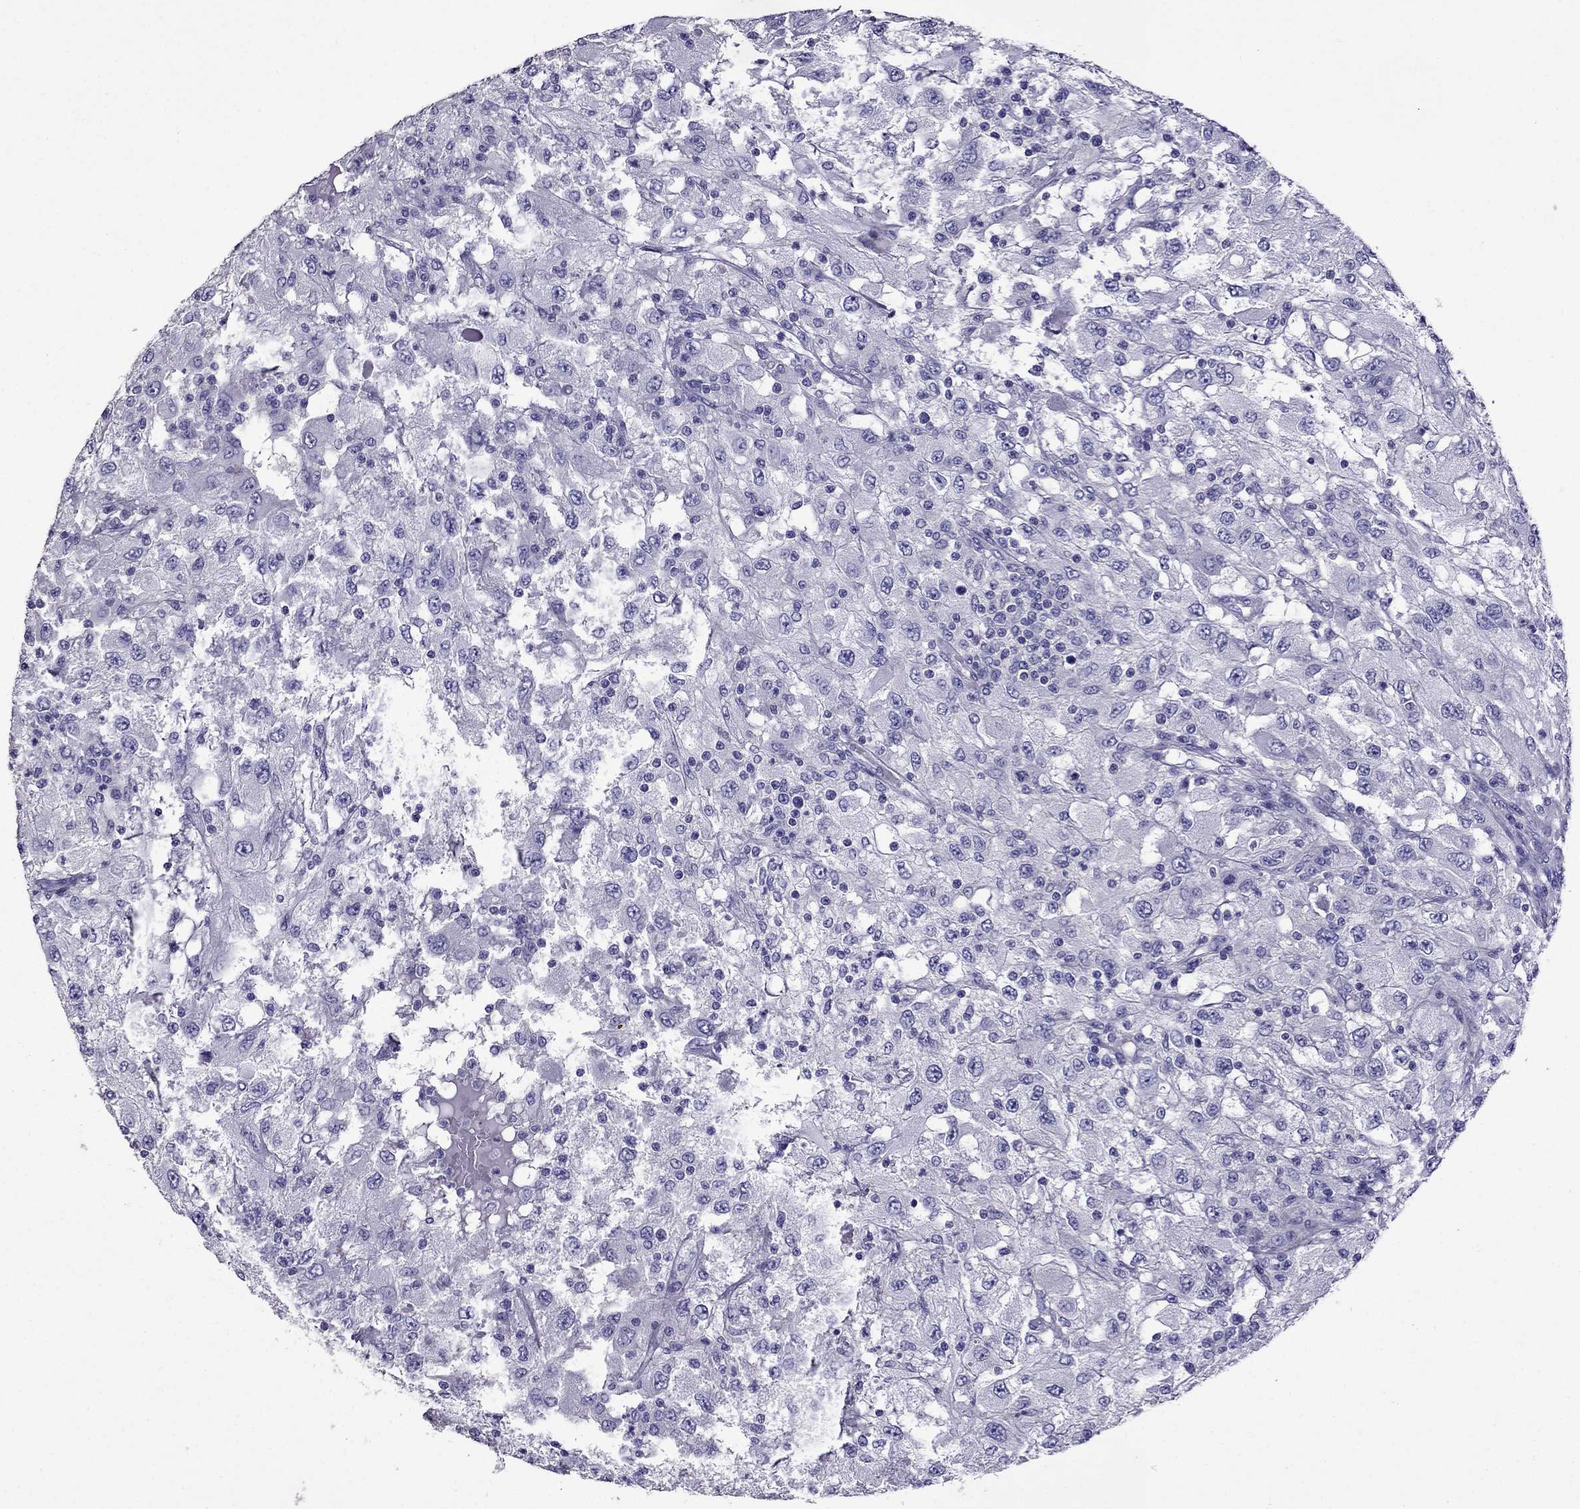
{"staining": {"intensity": "negative", "quantity": "none", "location": "none"}, "tissue": "renal cancer", "cell_type": "Tumor cells", "image_type": "cancer", "snomed": [{"axis": "morphology", "description": "Adenocarcinoma, NOS"}, {"axis": "topography", "description": "Kidney"}], "caption": "IHC of human renal adenocarcinoma reveals no expression in tumor cells.", "gene": "OXCT2", "patient": {"sex": "female", "age": 67}}